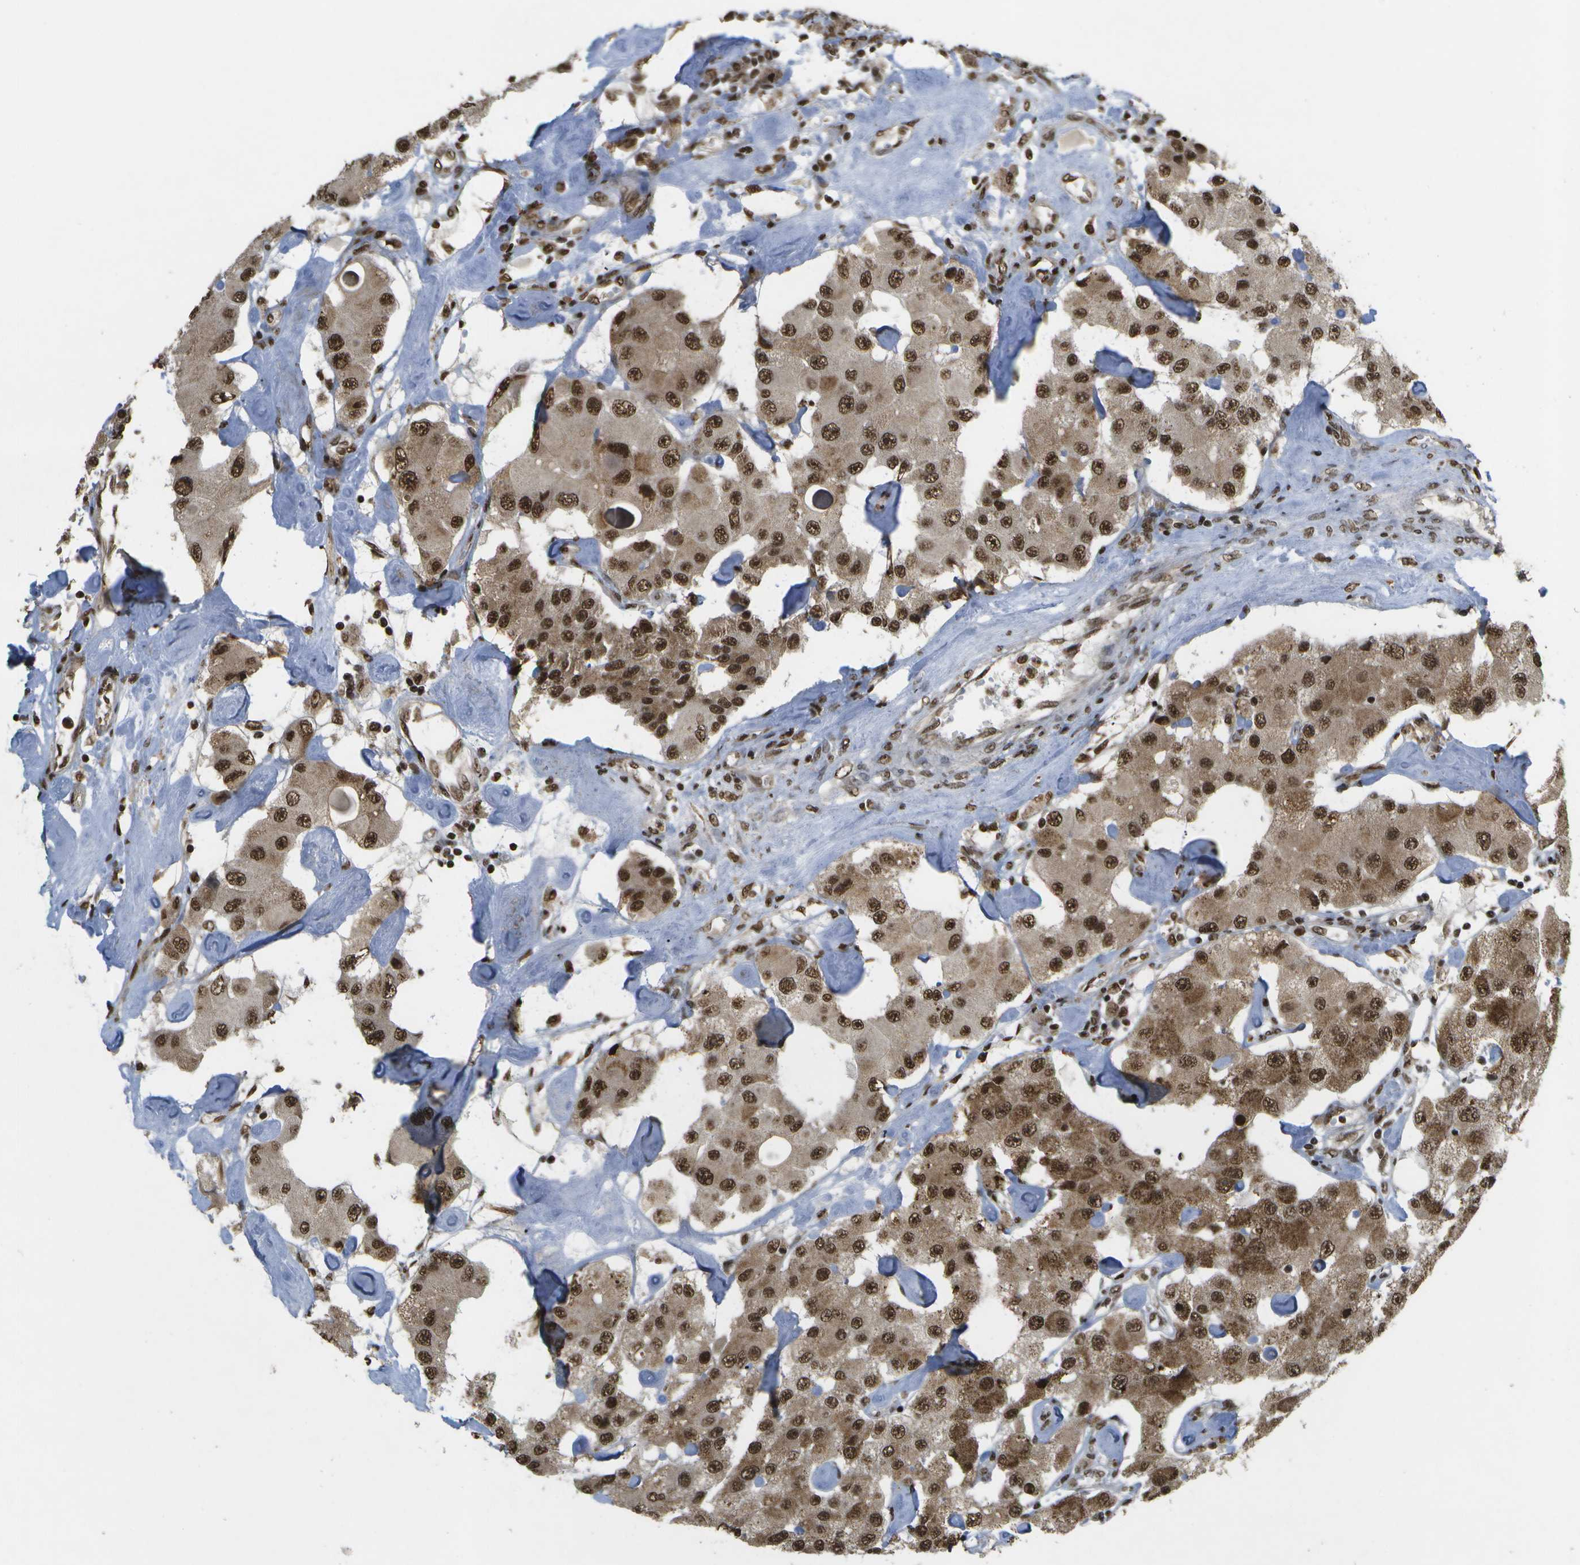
{"staining": {"intensity": "strong", "quantity": ">75%", "location": "cytoplasmic/membranous,nuclear"}, "tissue": "carcinoid", "cell_type": "Tumor cells", "image_type": "cancer", "snomed": [{"axis": "morphology", "description": "Carcinoid, malignant, NOS"}, {"axis": "topography", "description": "Pancreas"}], "caption": "Immunohistochemical staining of carcinoid shows high levels of strong cytoplasmic/membranous and nuclear expression in approximately >75% of tumor cells.", "gene": "SPEN", "patient": {"sex": "male", "age": 41}}